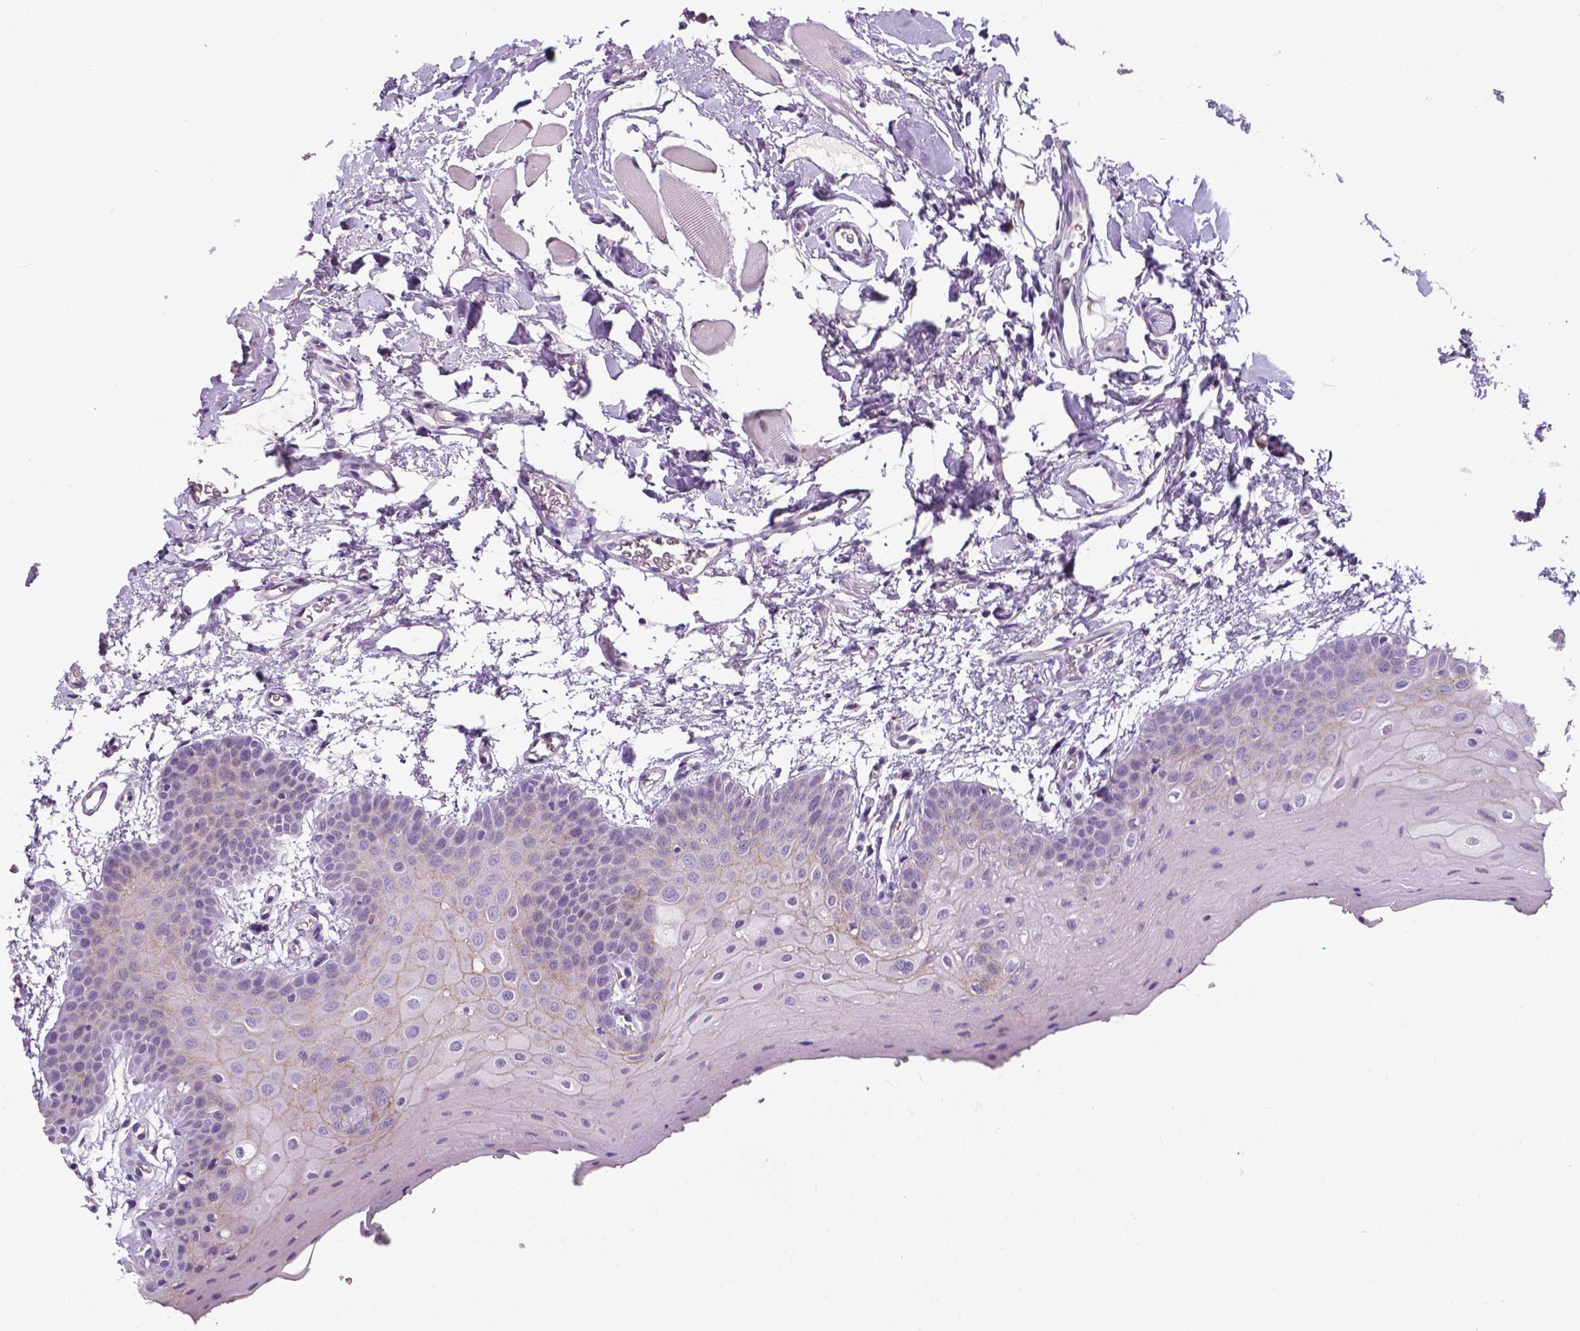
{"staining": {"intensity": "moderate", "quantity": "<25%", "location": "cytoplasmic/membranous"}, "tissue": "oral mucosa", "cell_type": "Squamous epithelial cells", "image_type": "normal", "snomed": [{"axis": "morphology", "description": "Normal tissue, NOS"}, {"axis": "morphology", "description": "Squamous cell carcinoma, NOS"}, {"axis": "topography", "description": "Oral tissue"}, {"axis": "topography", "description": "Head-Neck"}], "caption": "Immunohistochemistry (IHC) (DAB) staining of benign oral mucosa demonstrates moderate cytoplasmic/membranous protein expression in approximately <25% of squamous epithelial cells. (DAB IHC, brown staining for protein, blue staining for nuclei).", "gene": "OCLN", "patient": {"sex": "female", "age": 50}}